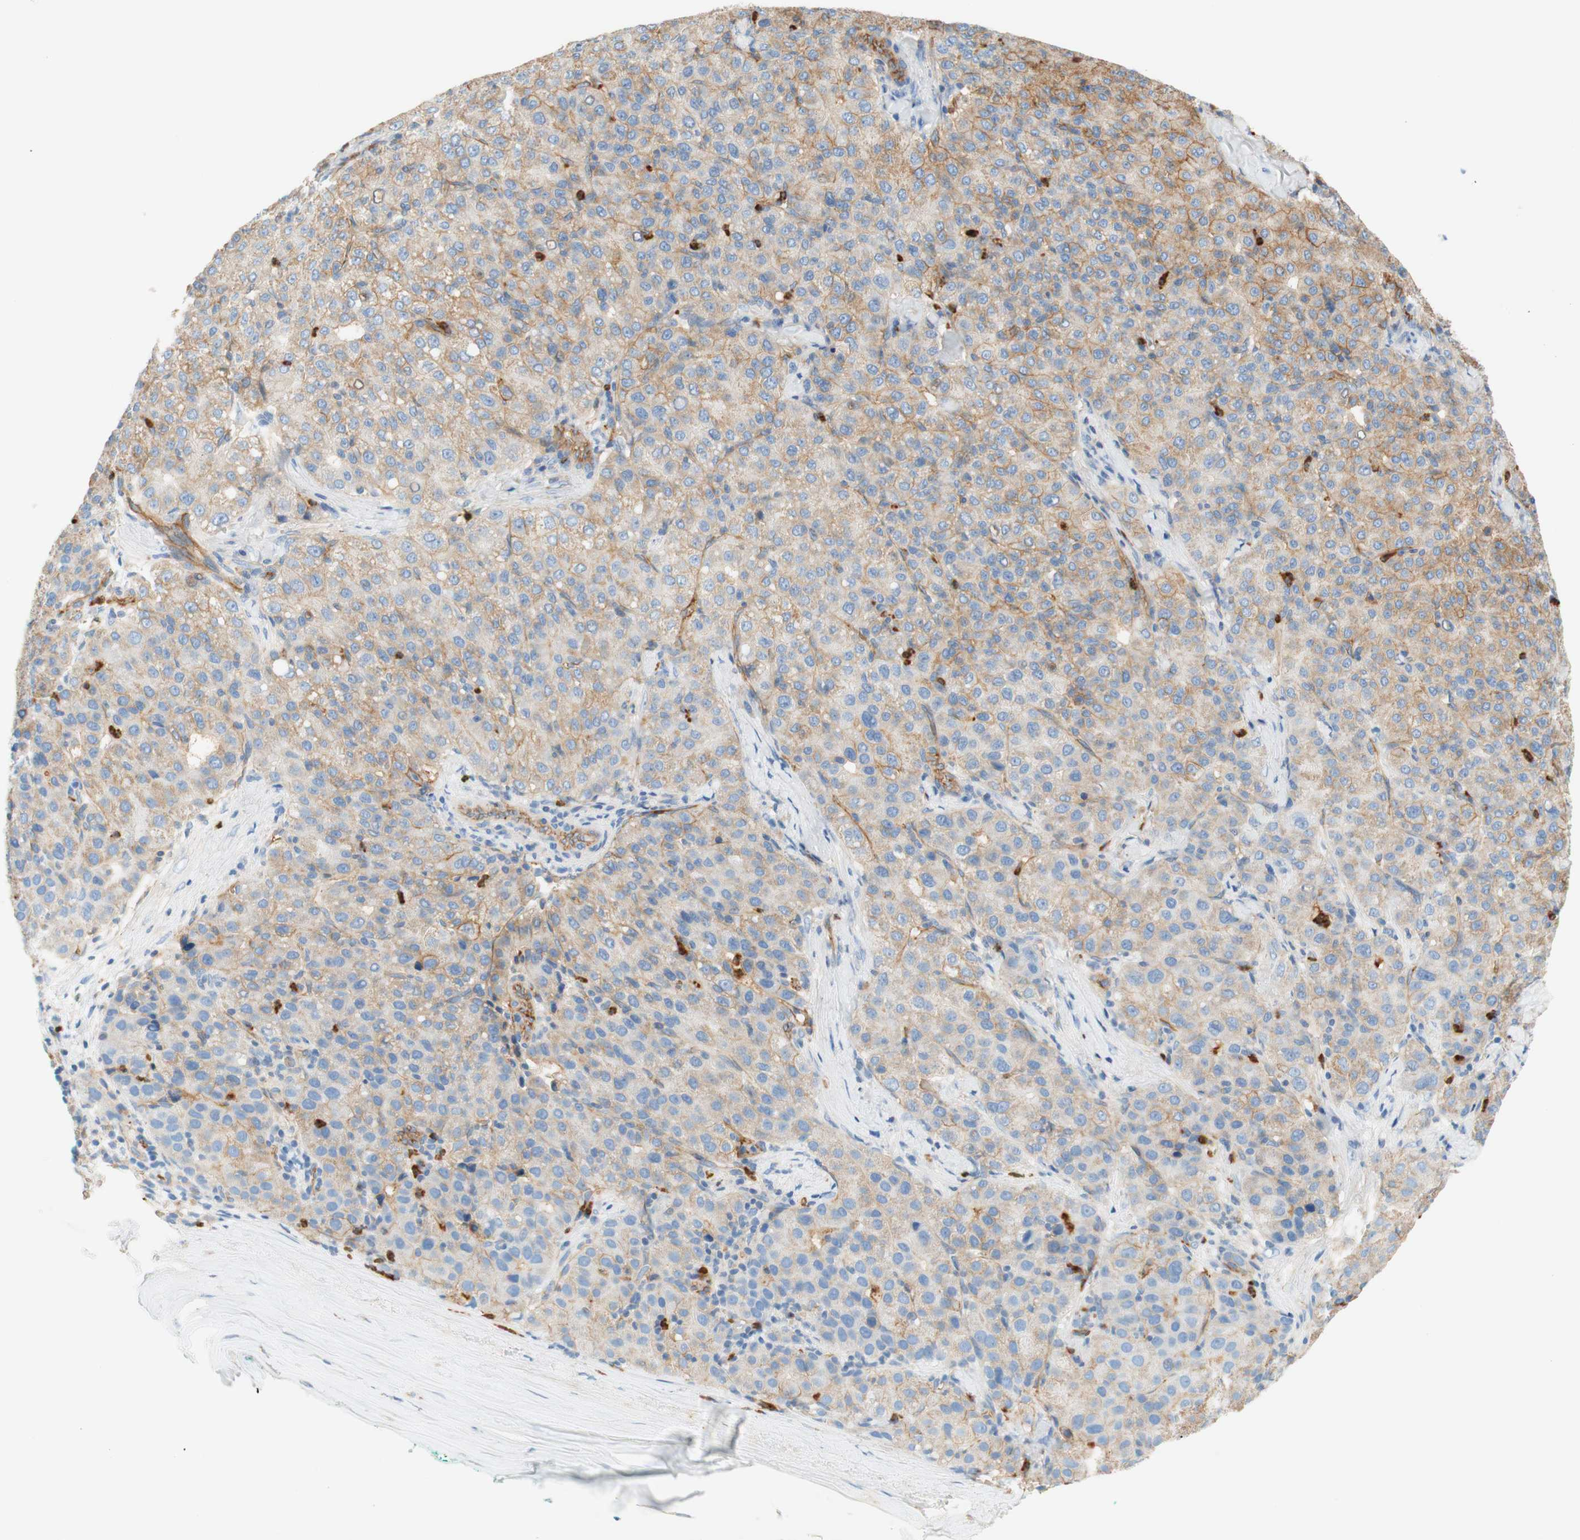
{"staining": {"intensity": "weak", "quantity": "25%-75%", "location": "cytoplasmic/membranous"}, "tissue": "liver cancer", "cell_type": "Tumor cells", "image_type": "cancer", "snomed": [{"axis": "morphology", "description": "Carcinoma, Hepatocellular, NOS"}, {"axis": "topography", "description": "Liver"}], "caption": "Immunohistochemical staining of human liver hepatocellular carcinoma shows weak cytoplasmic/membranous protein positivity in about 25%-75% of tumor cells.", "gene": "STOM", "patient": {"sex": "male", "age": 65}}